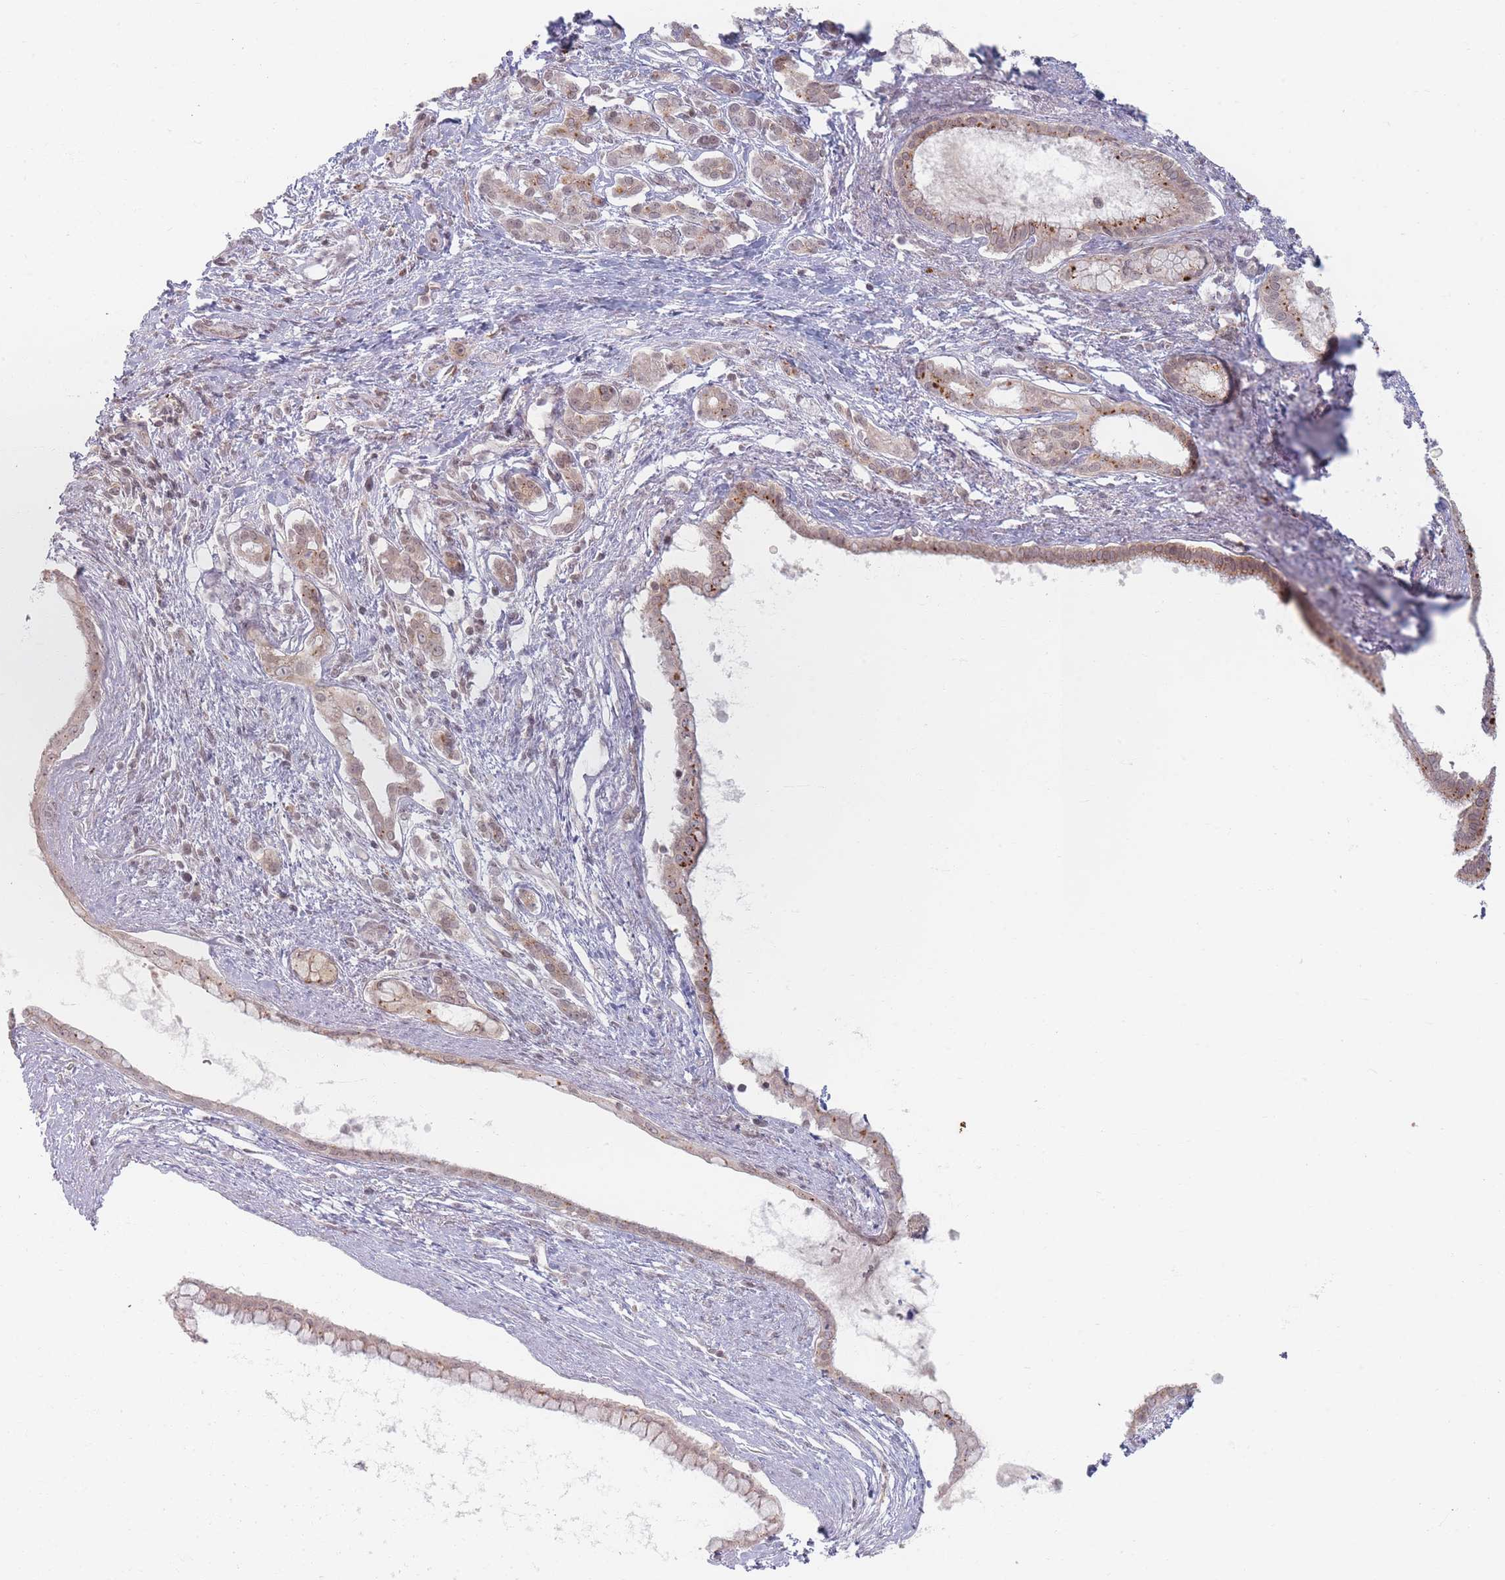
{"staining": {"intensity": "weak", "quantity": ">75%", "location": "cytoplasmic/membranous,nuclear"}, "tissue": "pancreatic cancer", "cell_type": "Tumor cells", "image_type": "cancer", "snomed": [{"axis": "morphology", "description": "Adenocarcinoma, NOS"}, {"axis": "topography", "description": "Pancreas"}], "caption": "Protein expression analysis of pancreatic adenocarcinoma shows weak cytoplasmic/membranous and nuclear staining in approximately >75% of tumor cells. Ihc stains the protein in brown and the nuclei are stained blue.", "gene": "SPATA45", "patient": {"sex": "male", "age": 70}}